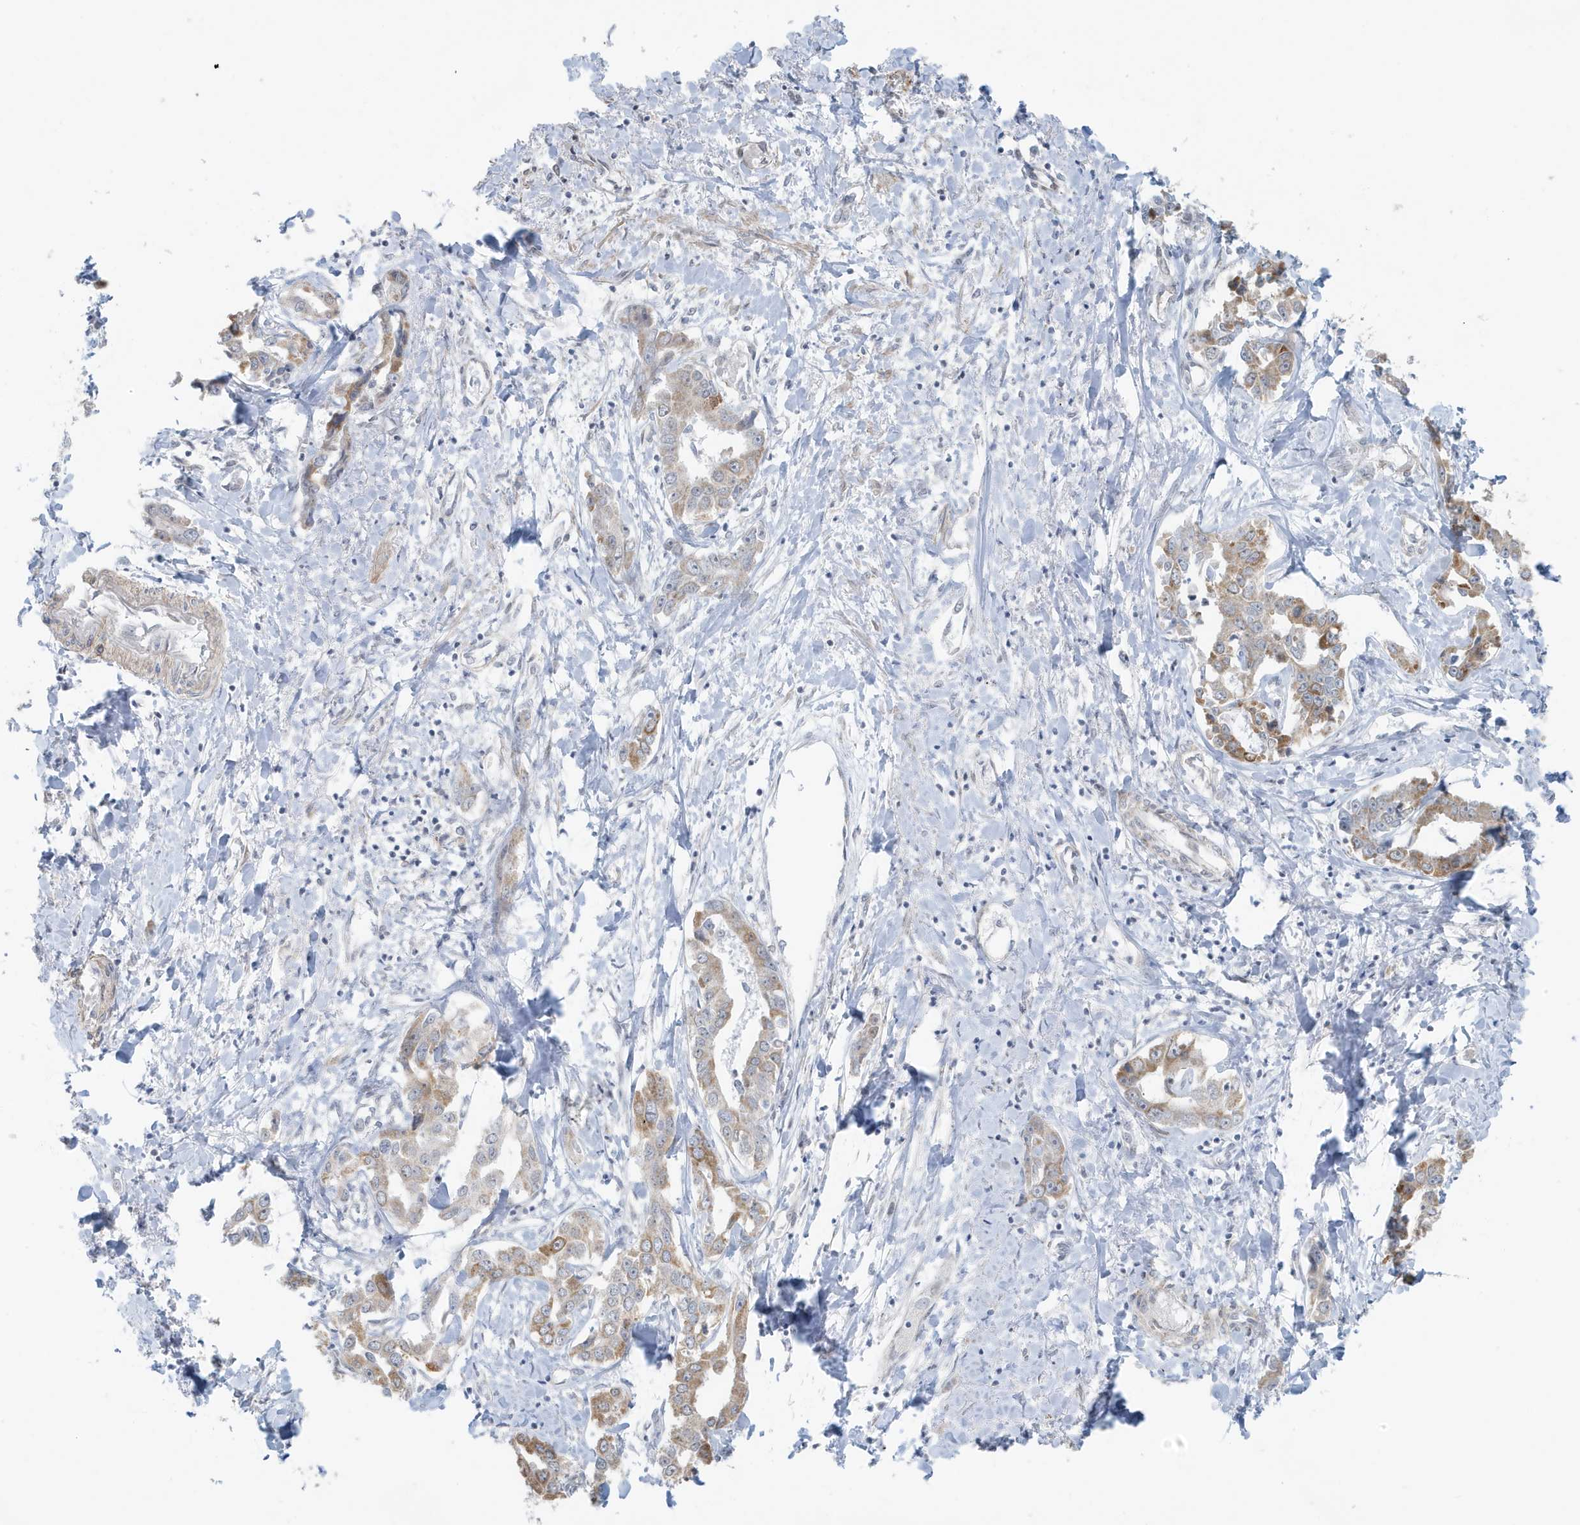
{"staining": {"intensity": "moderate", "quantity": "25%-75%", "location": "cytoplasmic/membranous"}, "tissue": "liver cancer", "cell_type": "Tumor cells", "image_type": "cancer", "snomed": [{"axis": "morphology", "description": "Cholangiocarcinoma"}, {"axis": "topography", "description": "Liver"}], "caption": "Immunohistochemistry (IHC) image of neoplastic tissue: human liver cancer (cholangiocarcinoma) stained using IHC reveals medium levels of moderate protein expression localized specifically in the cytoplasmic/membranous of tumor cells, appearing as a cytoplasmic/membranous brown color.", "gene": "CHCHD4", "patient": {"sex": "male", "age": 59}}